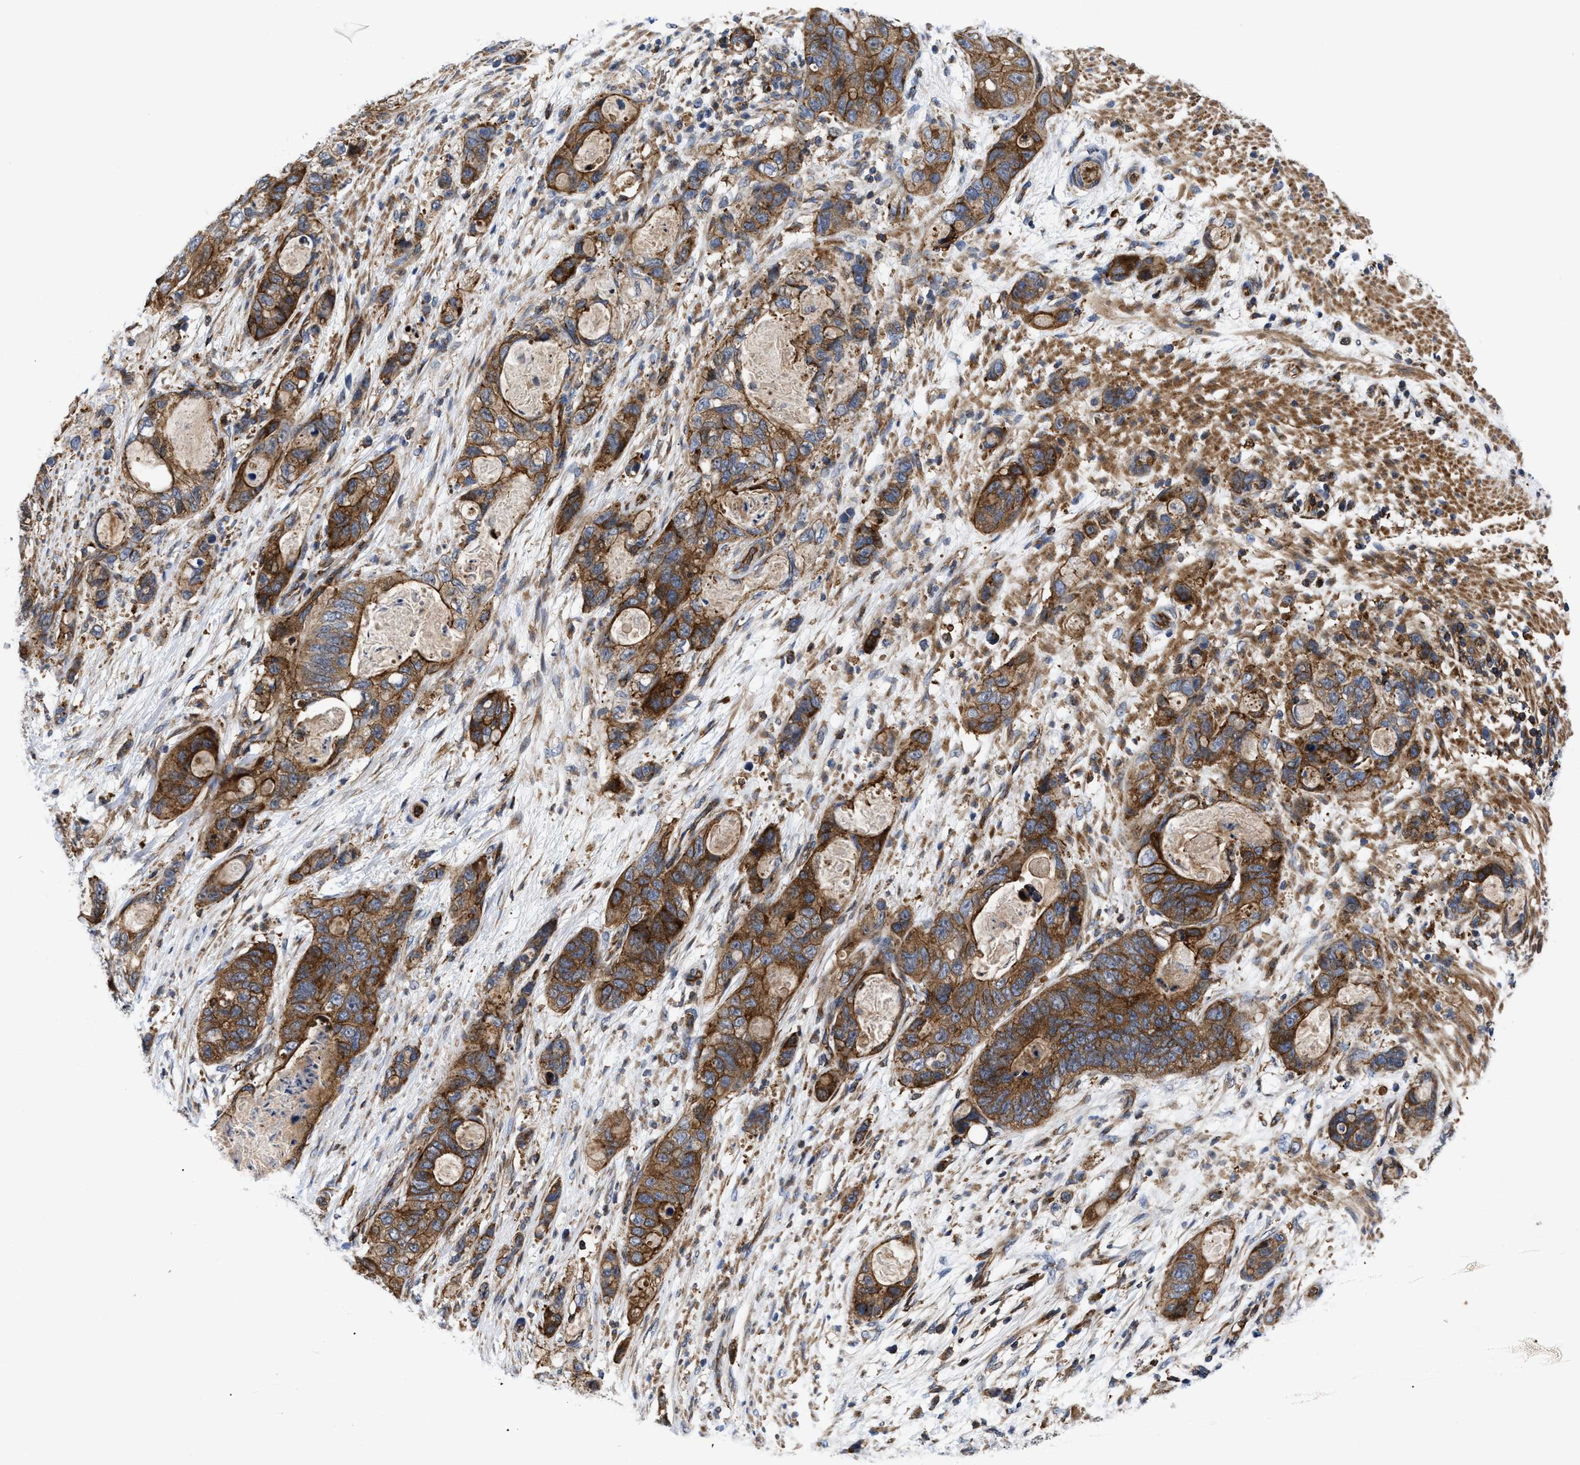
{"staining": {"intensity": "moderate", "quantity": ">75%", "location": "cytoplasmic/membranous"}, "tissue": "stomach cancer", "cell_type": "Tumor cells", "image_type": "cancer", "snomed": [{"axis": "morphology", "description": "Normal tissue, NOS"}, {"axis": "morphology", "description": "Adenocarcinoma, NOS"}, {"axis": "topography", "description": "Stomach"}], "caption": "A brown stain shows moderate cytoplasmic/membranous positivity of a protein in human adenocarcinoma (stomach) tumor cells.", "gene": "SPAST", "patient": {"sex": "female", "age": 89}}